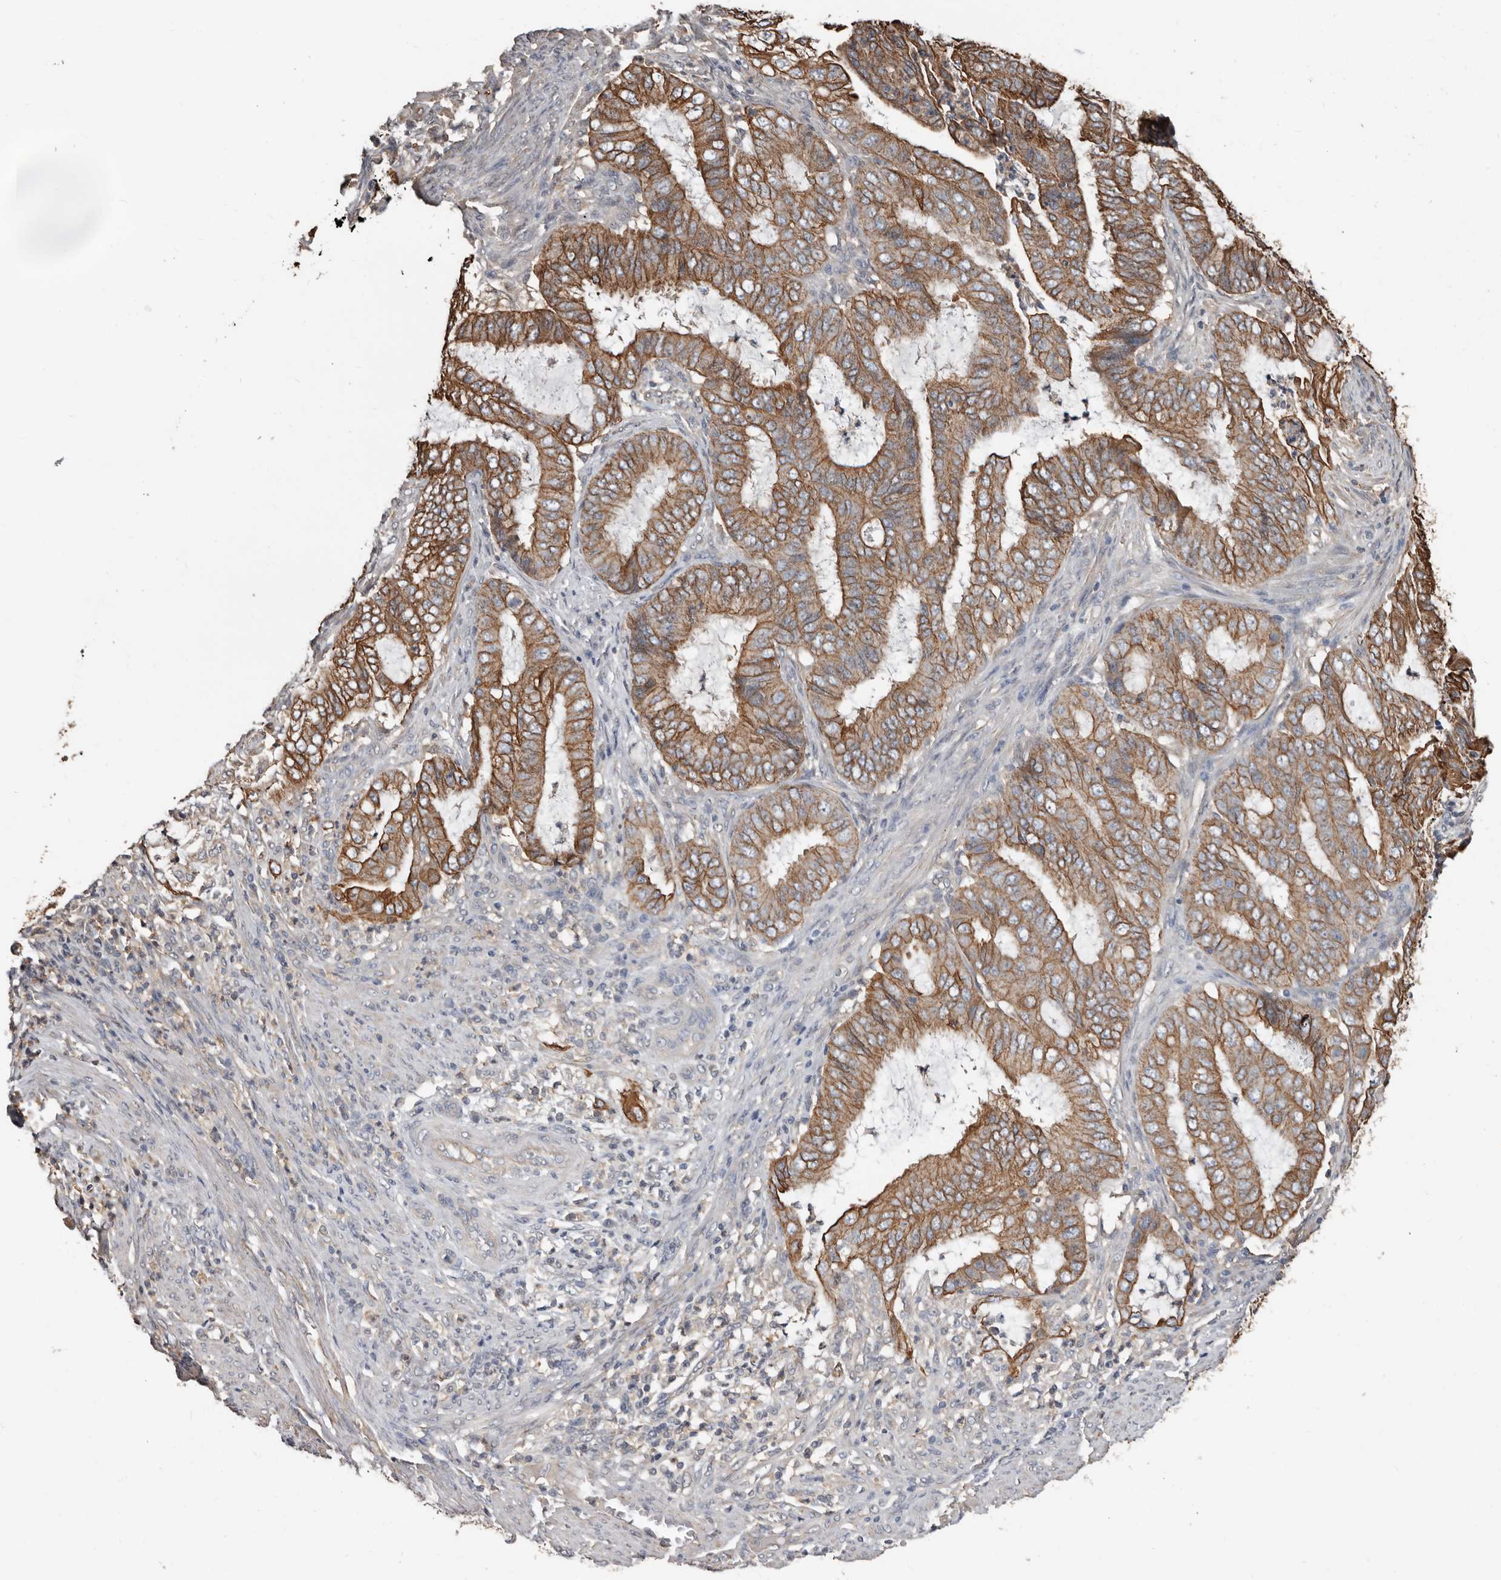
{"staining": {"intensity": "moderate", "quantity": ">75%", "location": "cytoplasmic/membranous"}, "tissue": "endometrial cancer", "cell_type": "Tumor cells", "image_type": "cancer", "snomed": [{"axis": "morphology", "description": "Adenocarcinoma, NOS"}, {"axis": "topography", "description": "Endometrium"}], "caption": "IHC micrograph of adenocarcinoma (endometrial) stained for a protein (brown), which exhibits medium levels of moderate cytoplasmic/membranous staining in approximately >75% of tumor cells.", "gene": "MRPL18", "patient": {"sex": "female", "age": 51}}